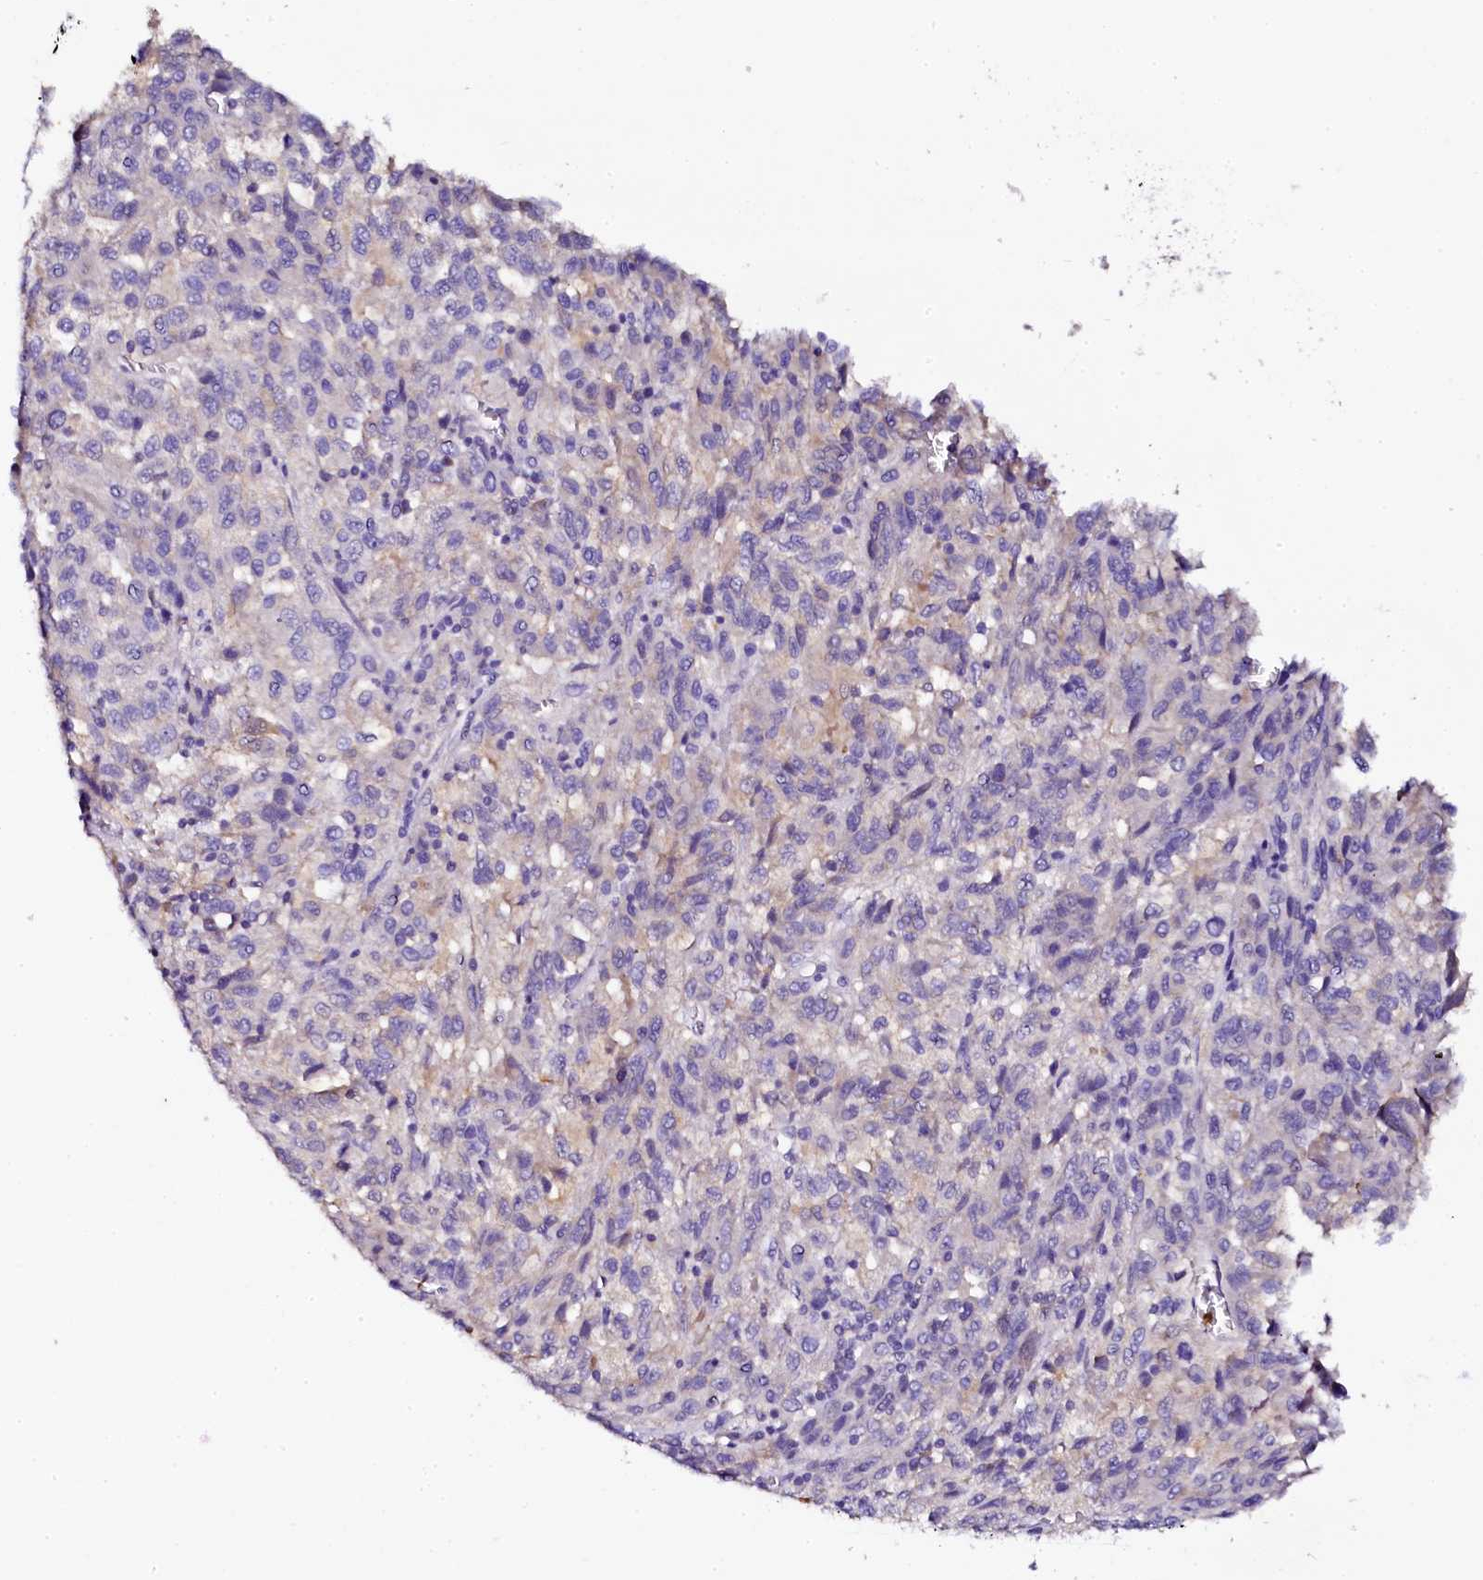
{"staining": {"intensity": "negative", "quantity": "none", "location": "none"}, "tissue": "melanoma", "cell_type": "Tumor cells", "image_type": "cancer", "snomed": [{"axis": "morphology", "description": "Malignant melanoma, Metastatic site"}, {"axis": "topography", "description": "Lung"}], "caption": "This is a histopathology image of IHC staining of malignant melanoma (metastatic site), which shows no positivity in tumor cells.", "gene": "NAA16", "patient": {"sex": "male", "age": 64}}